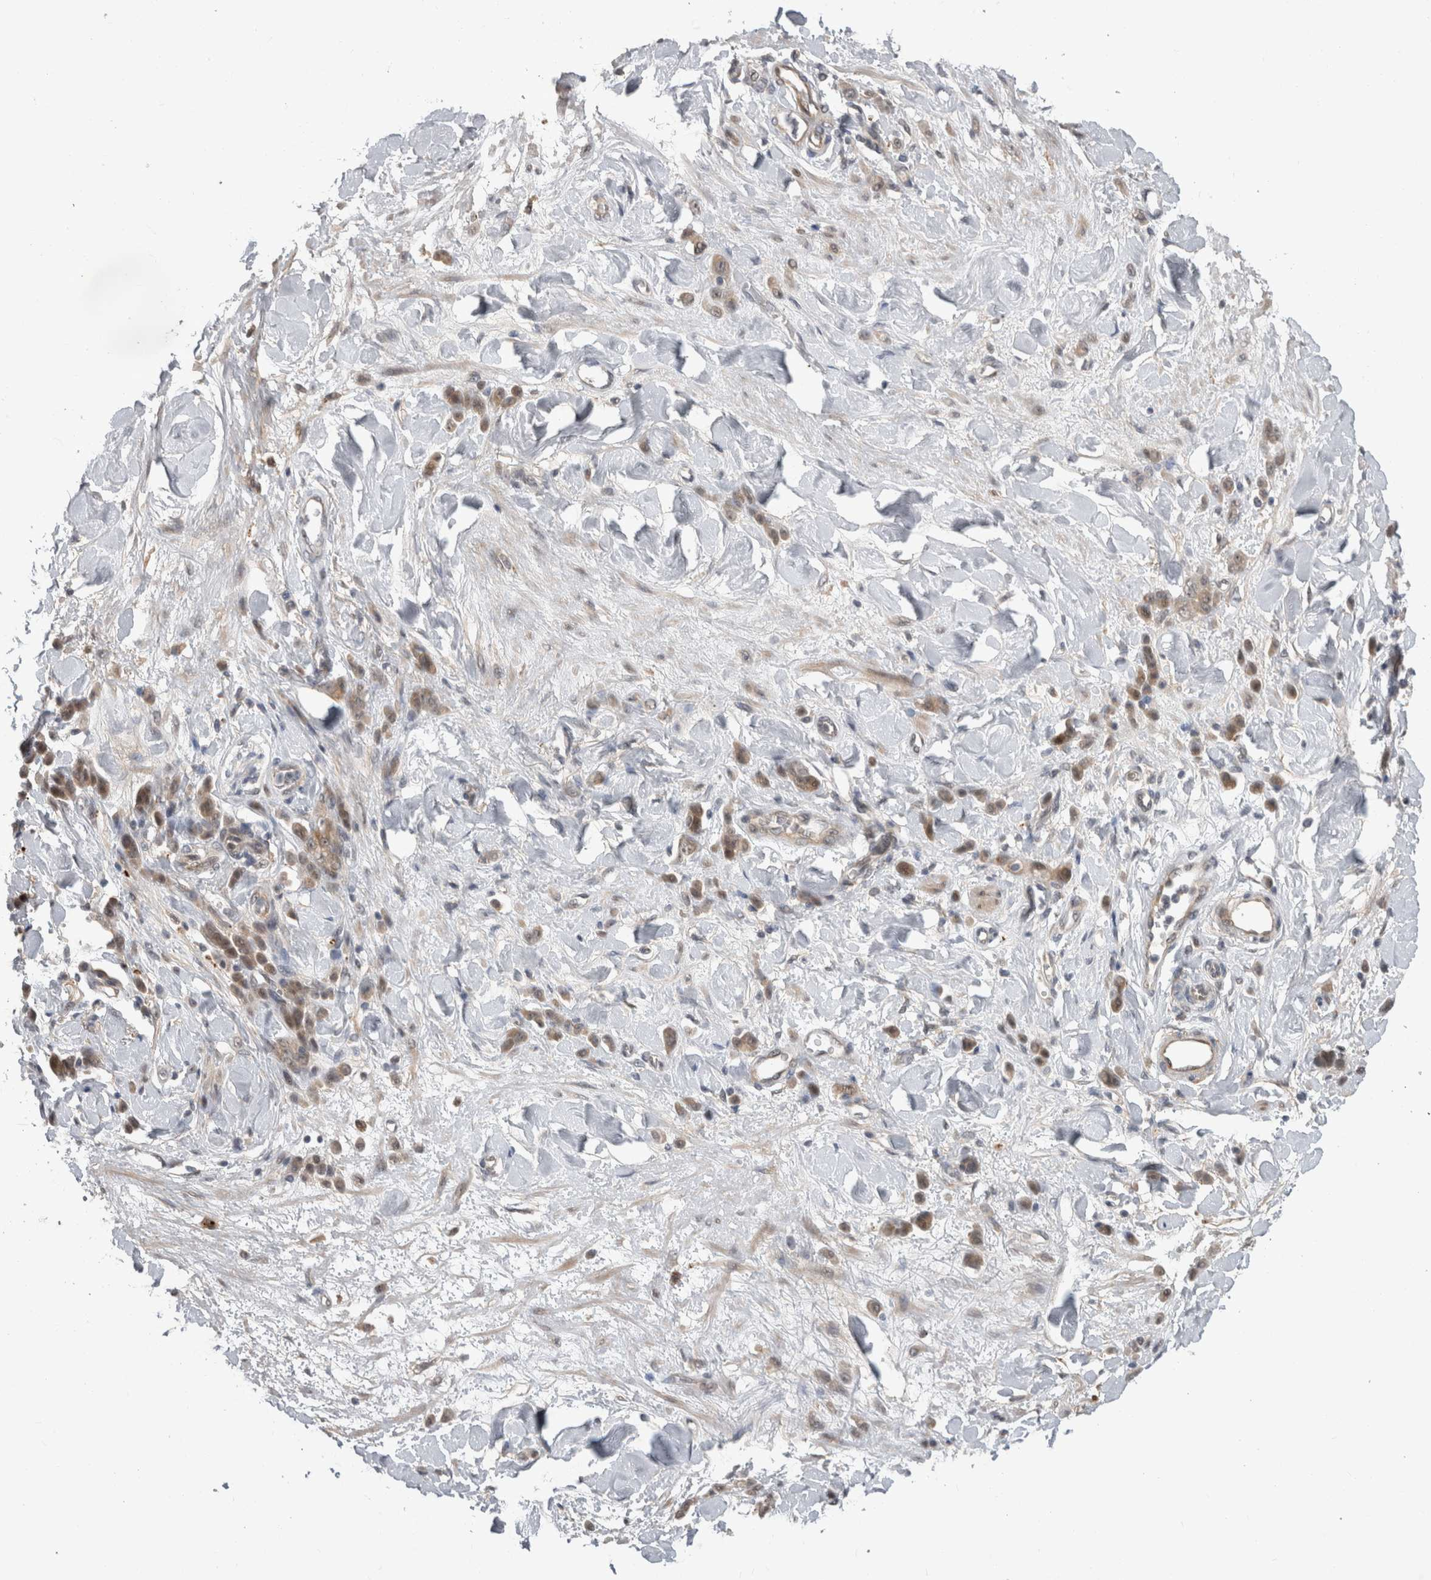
{"staining": {"intensity": "moderate", "quantity": ">75%", "location": "cytoplasmic/membranous,nuclear"}, "tissue": "stomach cancer", "cell_type": "Tumor cells", "image_type": "cancer", "snomed": [{"axis": "morphology", "description": "Normal tissue, NOS"}, {"axis": "morphology", "description": "Adenocarcinoma, NOS"}, {"axis": "topography", "description": "Stomach"}], "caption": "Human stomach cancer (adenocarcinoma) stained for a protein (brown) exhibits moderate cytoplasmic/membranous and nuclear positive expression in approximately >75% of tumor cells.", "gene": "MTBP", "patient": {"sex": "male", "age": 82}}